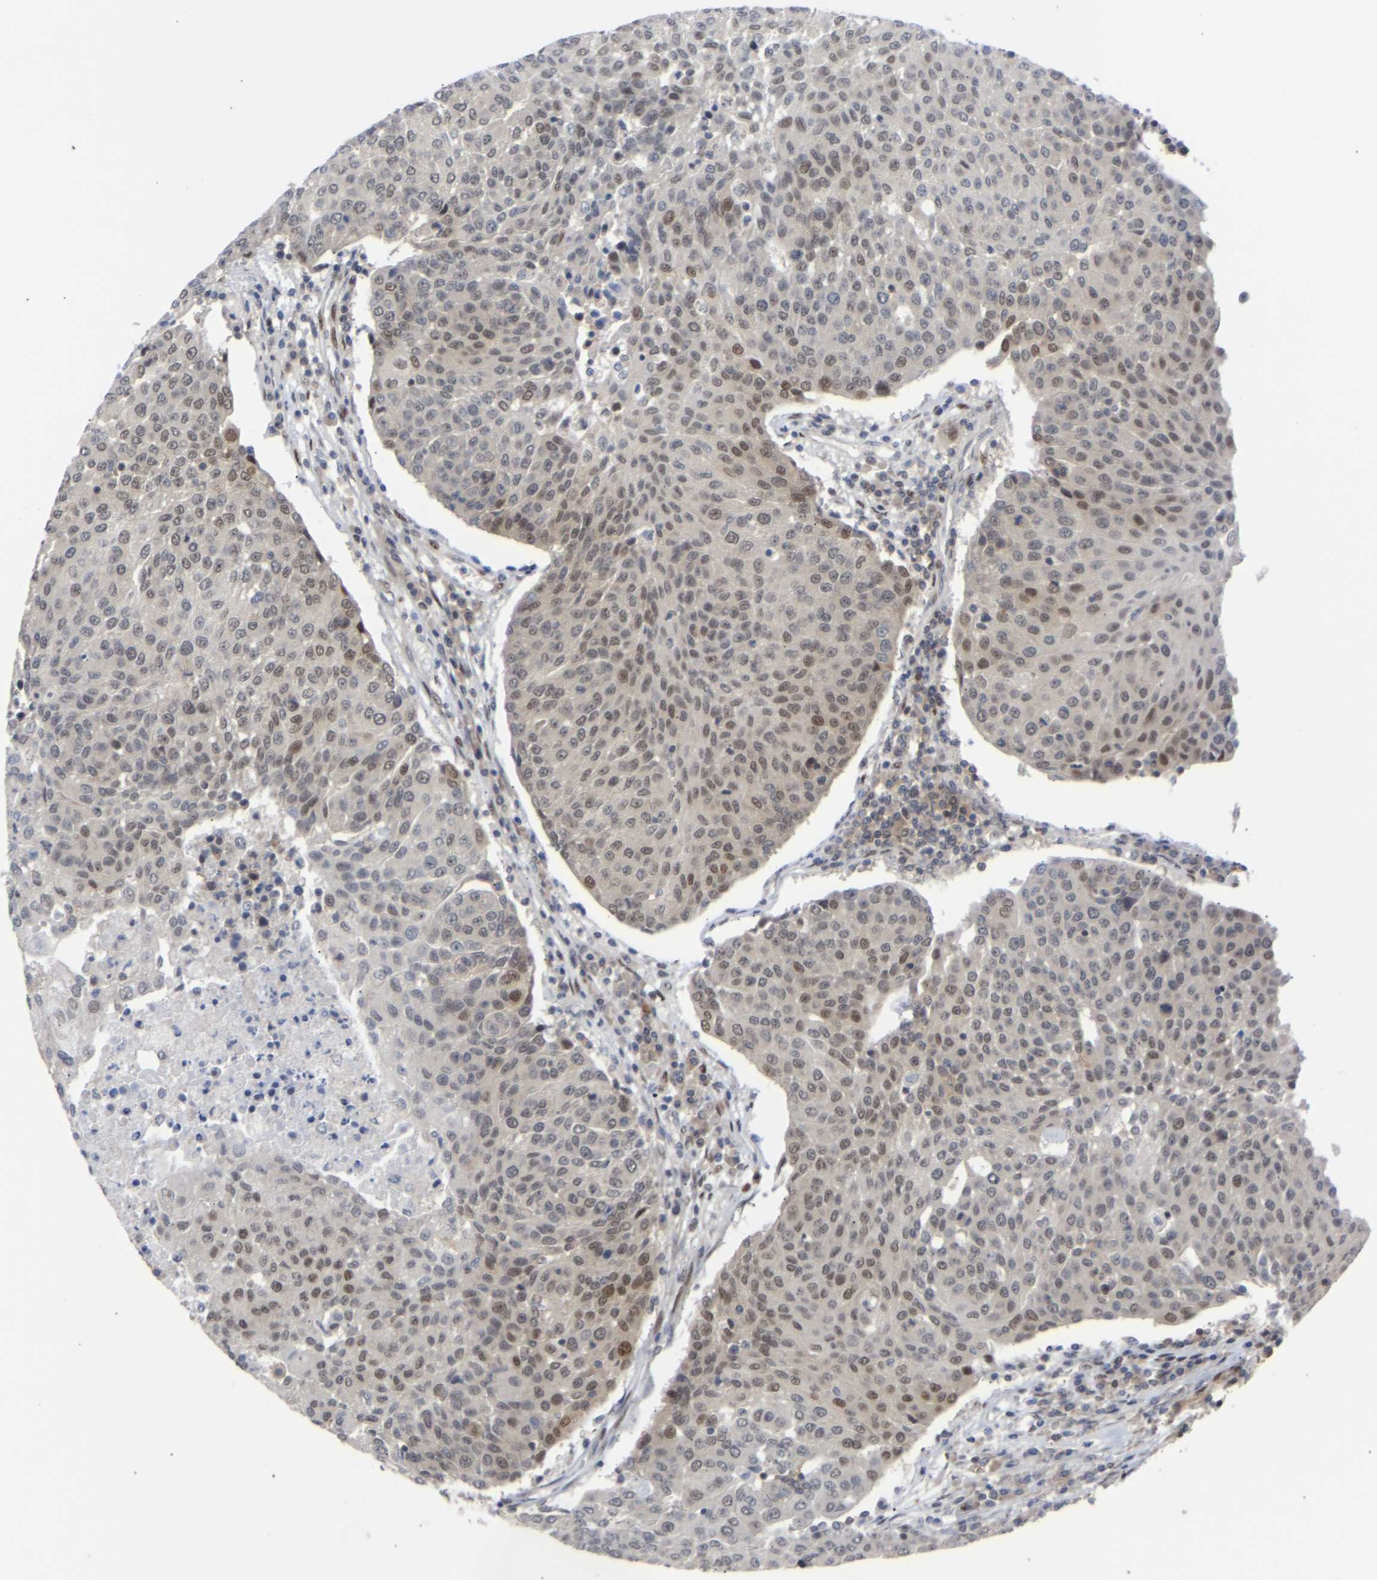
{"staining": {"intensity": "moderate", "quantity": "25%-75%", "location": "nuclear"}, "tissue": "urothelial cancer", "cell_type": "Tumor cells", "image_type": "cancer", "snomed": [{"axis": "morphology", "description": "Urothelial carcinoma, High grade"}, {"axis": "topography", "description": "Urinary bladder"}], "caption": "Immunohistochemistry (IHC) image of human urothelial cancer stained for a protein (brown), which shows medium levels of moderate nuclear positivity in approximately 25%-75% of tumor cells.", "gene": "SSBP2", "patient": {"sex": "female", "age": 85}}